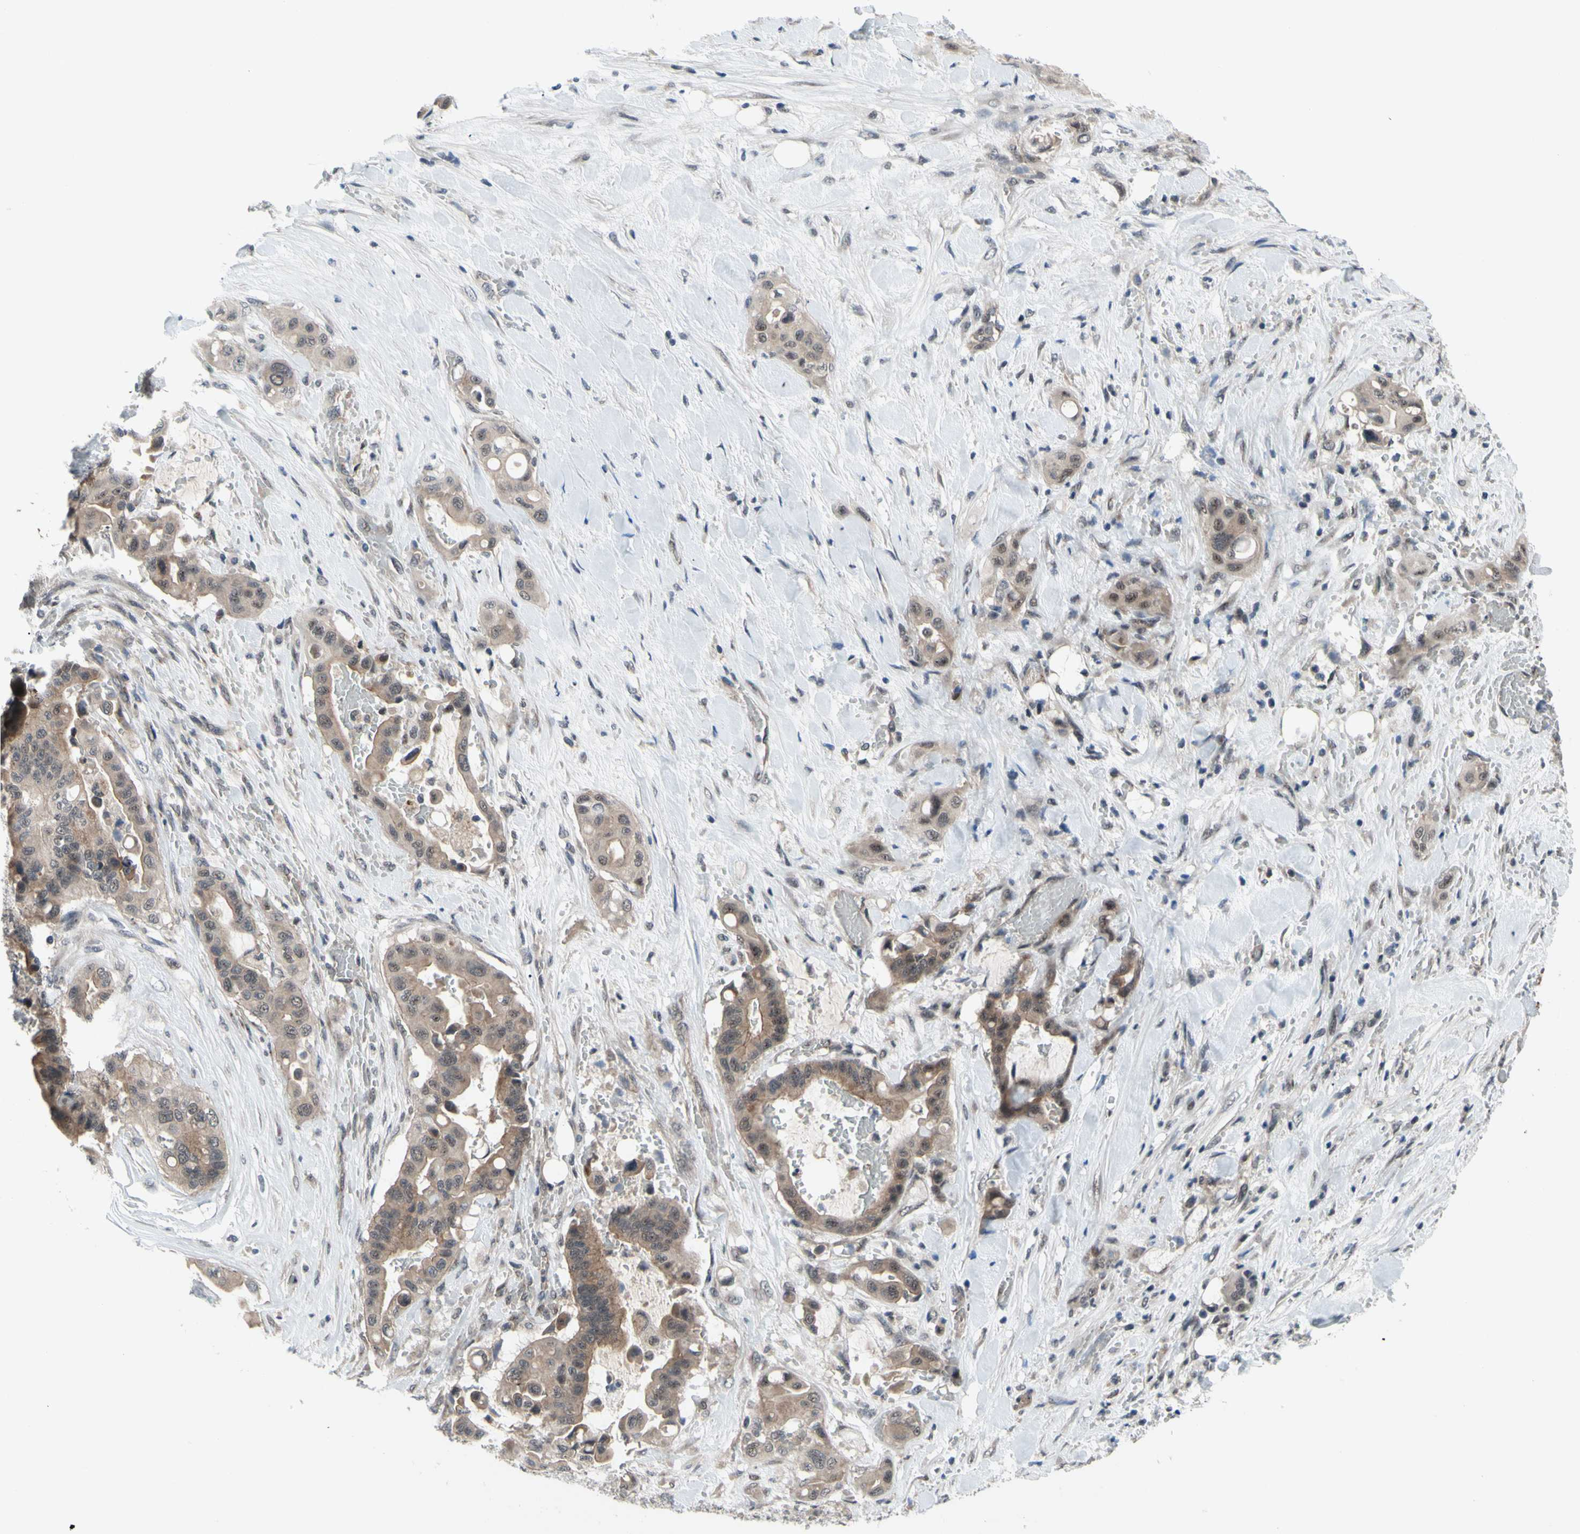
{"staining": {"intensity": "weak", "quantity": ">75%", "location": "cytoplasmic/membranous"}, "tissue": "liver cancer", "cell_type": "Tumor cells", "image_type": "cancer", "snomed": [{"axis": "morphology", "description": "Cholangiocarcinoma"}, {"axis": "topography", "description": "Liver"}], "caption": "This is a histology image of immunohistochemistry (IHC) staining of liver cholangiocarcinoma, which shows weak positivity in the cytoplasmic/membranous of tumor cells.", "gene": "TRDMT1", "patient": {"sex": "female", "age": 61}}